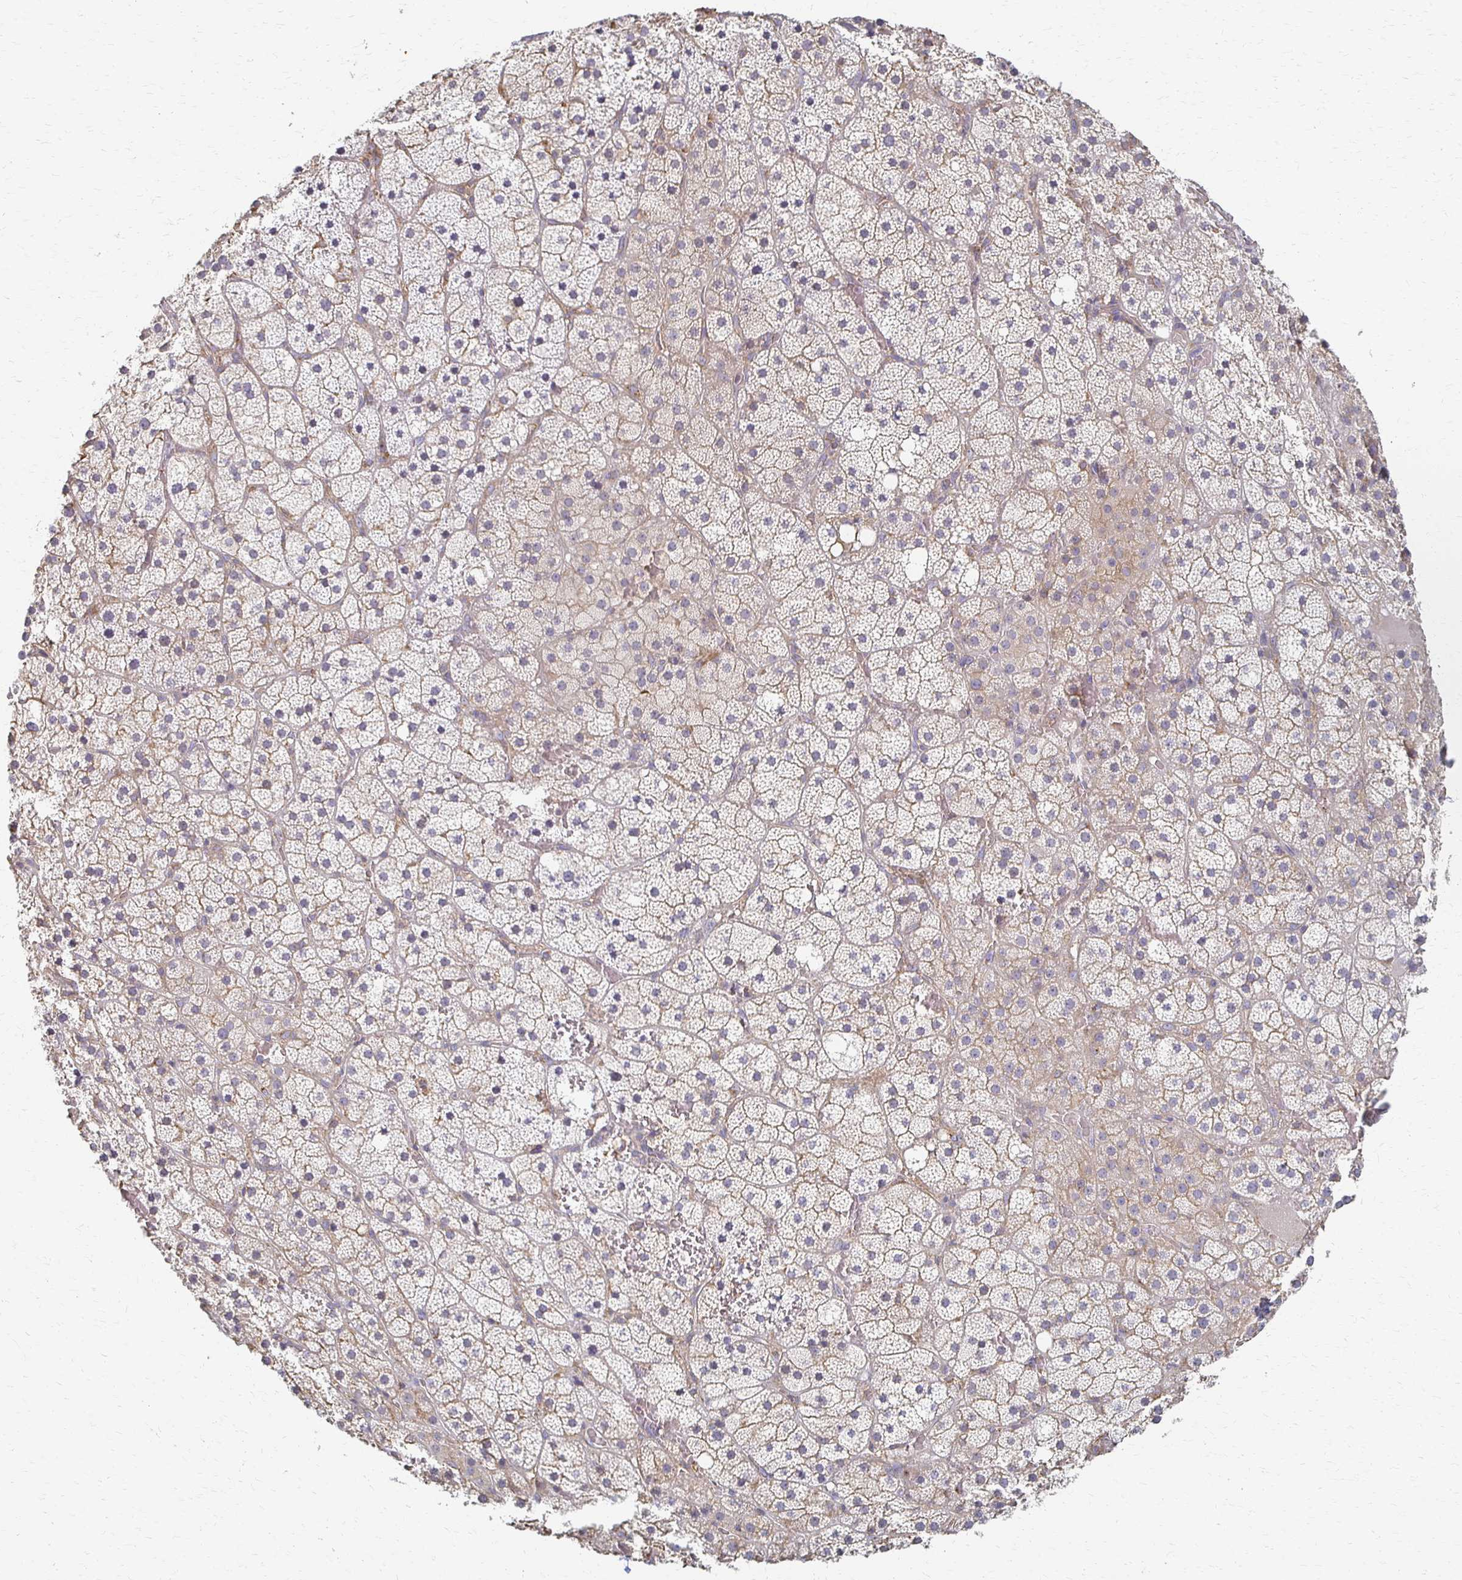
{"staining": {"intensity": "weak", "quantity": "<25%", "location": "cytoplasmic/membranous"}, "tissue": "adrenal gland", "cell_type": "Glandular cells", "image_type": "normal", "snomed": [{"axis": "morphology", "description": "Normal tissue, NOS"}, {"axis": "topography", "description": "Adrenal gland"}], "caption": "This is an immunohistochemistry (IHC) photomicrograph of normal human adrenal gland. There is no positivity in glandular cells.", "gene": "C1QTNF7", "patient": {"sex": "male", "age": 53}}